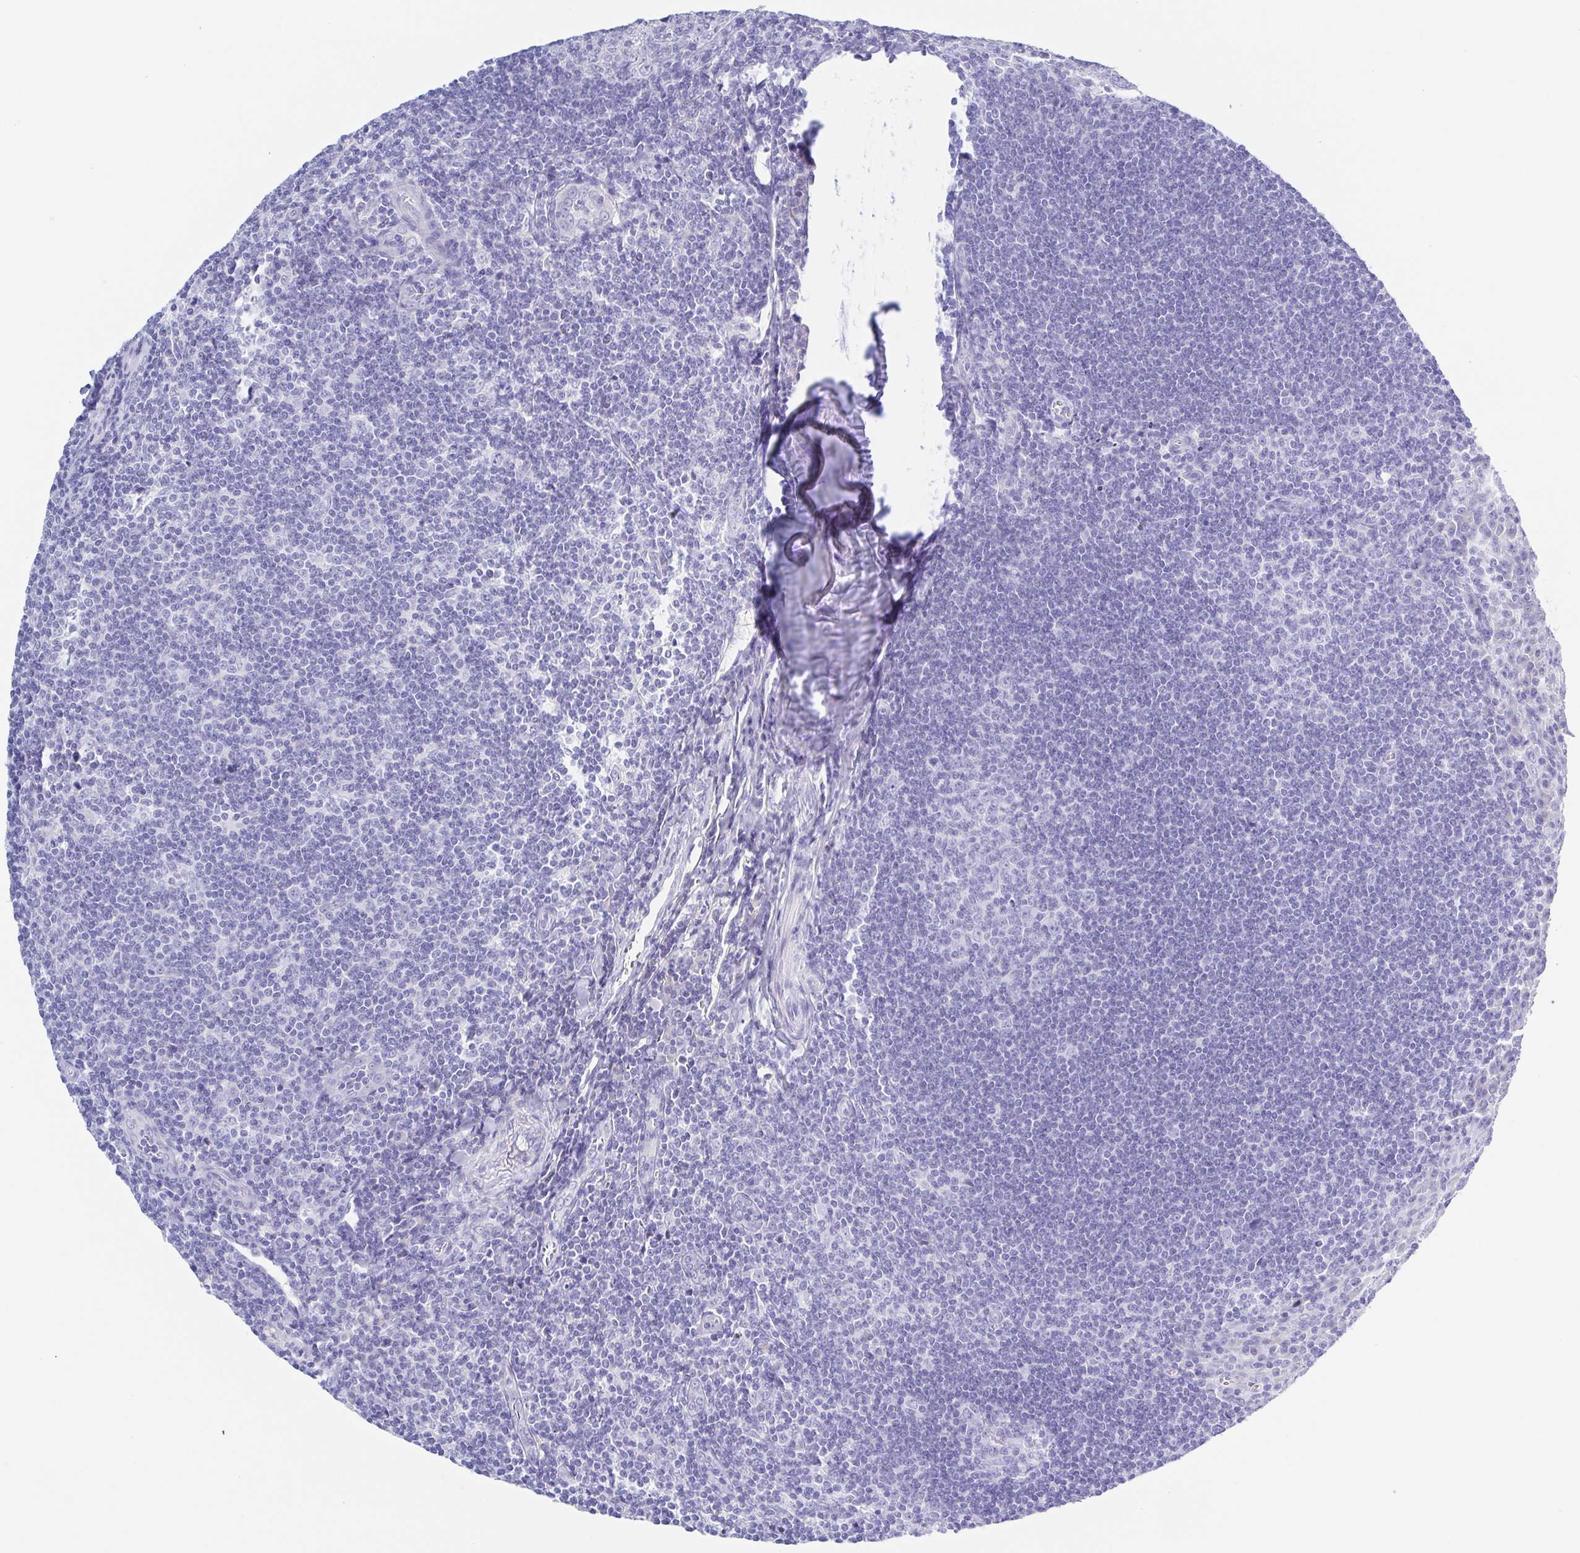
{"staining": {"intensity": "negative", "quantity": "none", "location": "none"}, "tissue": "tonsil", "cell_type": "Germinal center cells", "image_type": "normal", "snomed": [{"axis": "morphology", "description": "Normal tissue, NOS"}, {"axis": "topography", "description": "Tonsil"}], "caption": "This is an immunohistochemistry (IHC) photomicrograph of unremarkable human tonsil. There is no expression in germinal center cells.", "gene": "A1BG", "patient": {"sex": "male", "age": 27}}